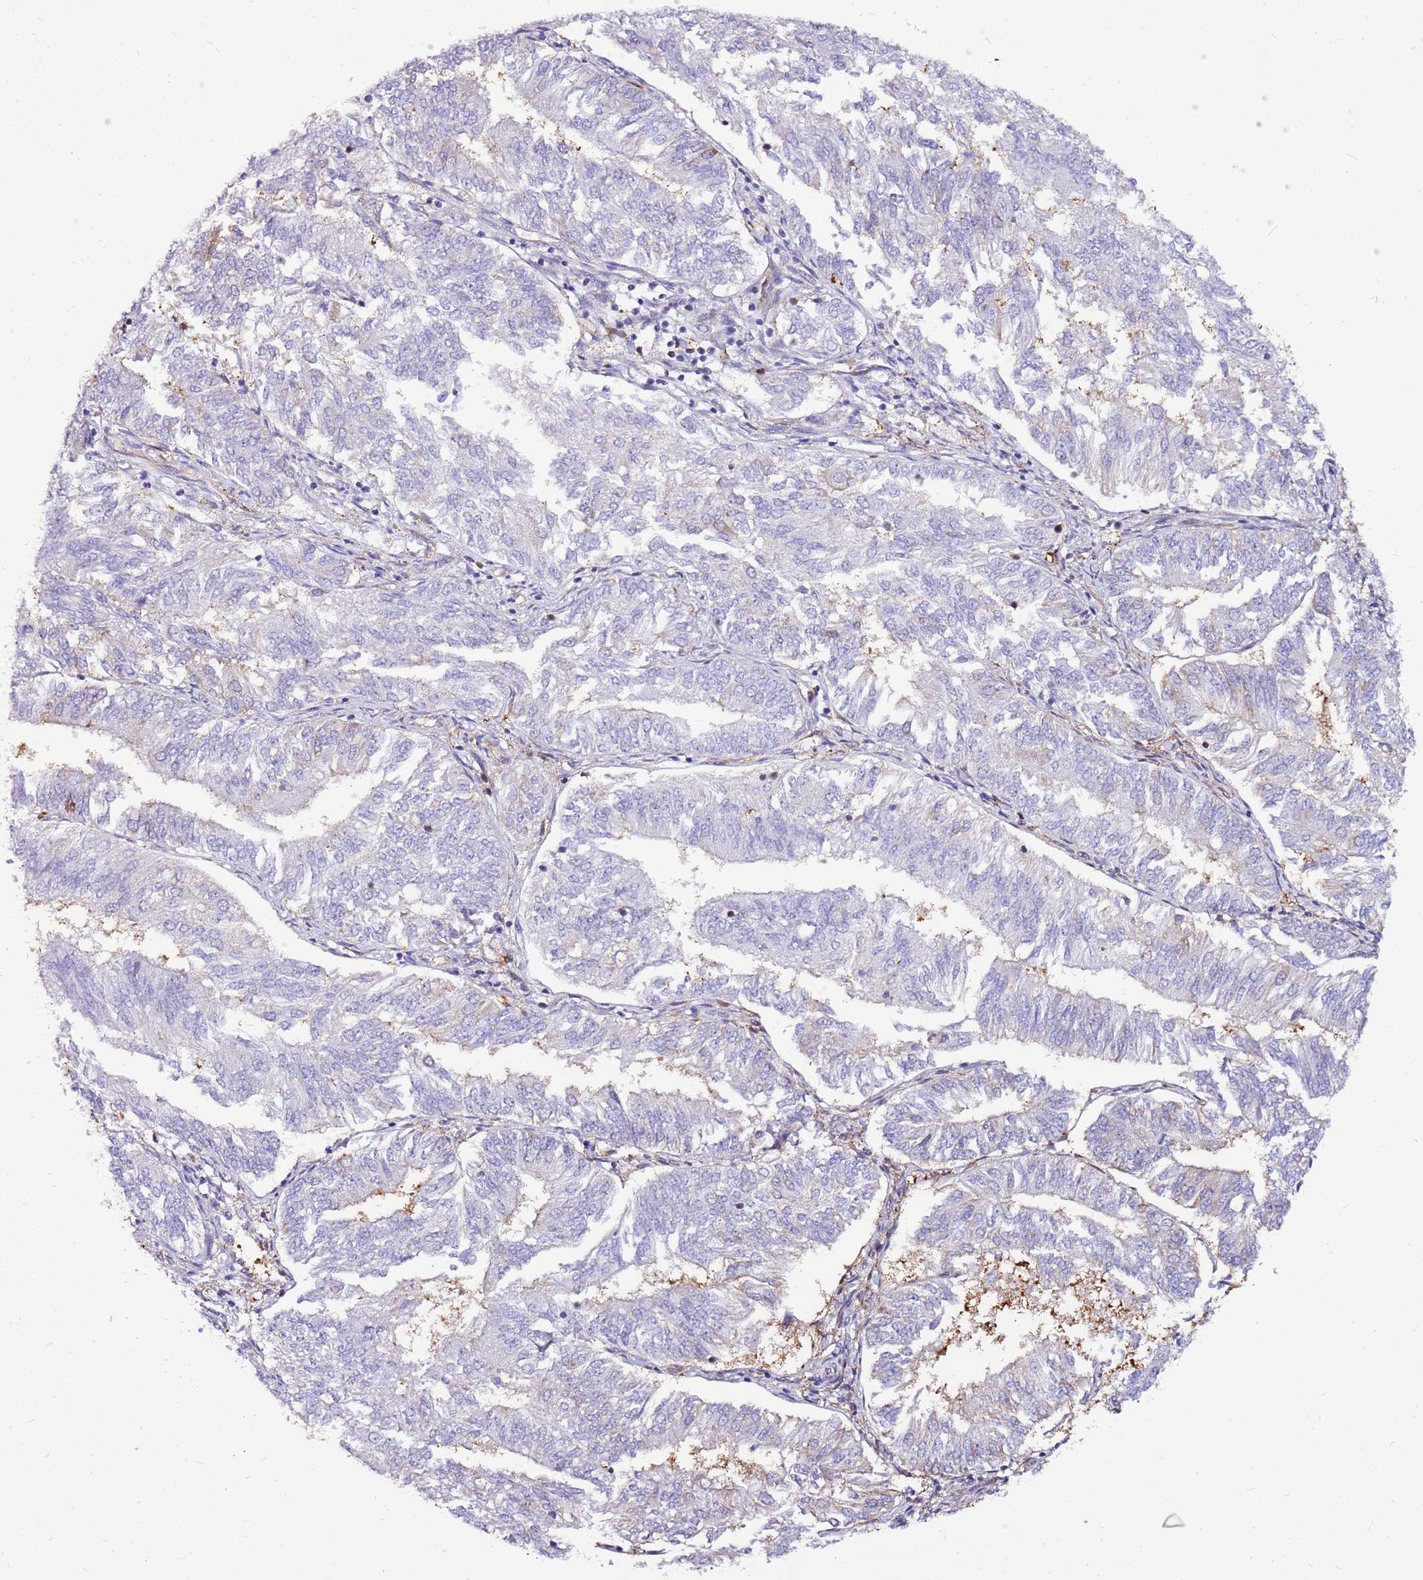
{"staining": {"intensity": "negative", "quantity": "none", "location": "none"}, "tissue": "endometrial cancer", "cell_type": "Tumor cells", "image_type": "cancer", "snomed": [{"axis": "morphology", "description": "Adenocarcinoma, NOS"}, {"axis": "topography", "description": "Endometrium"}], "caption": "Tumor cells show no significant protein positivity in endometrial cancer (adenocarcinoma).", "gene": "ATXN2L", "patient": {"sex": "female", "age": 58}}